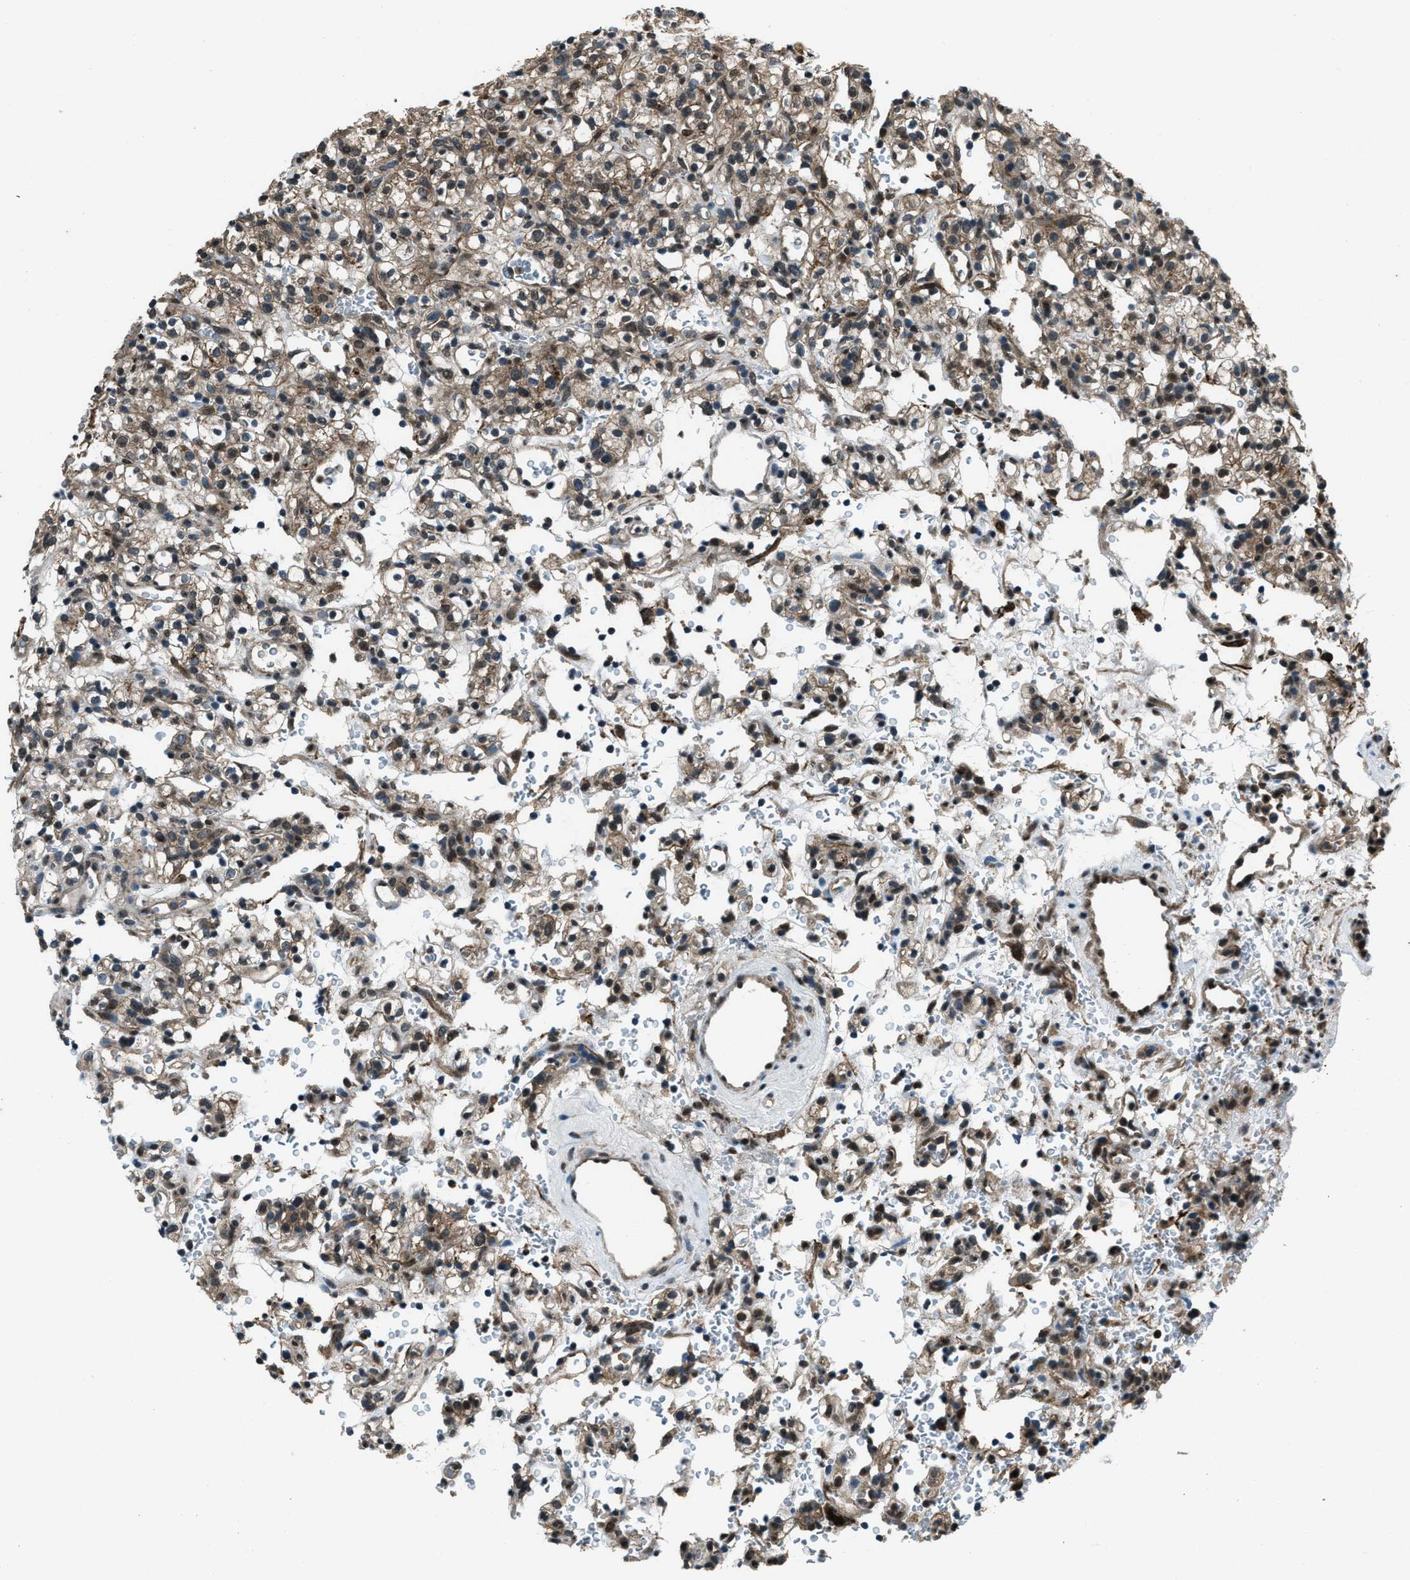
{"staining": {"intensity": "moderate", "quantity": ">75%", "location": "cytoplasmic/membranous"}, "tissue": "renal cancer", "cell_type": "Tumor cells", "image_type": "cancer", "snomed": [{"axis": "morphology", "description": "Normal tissue, NOS"}, {"axis": "morphology", "description": "Adenocarcinoma, NOS"}, {"axis": "topography", "description": "Kidney"}], "caption": "Tumor cells reveal moderate cytoplasmic/membranous expression in about >75% of cells in adenocarcinoma (renal). Nuclei are stained in blue.", "gene": "SVIL", "patient": {"sex": "female", "age": 72}}